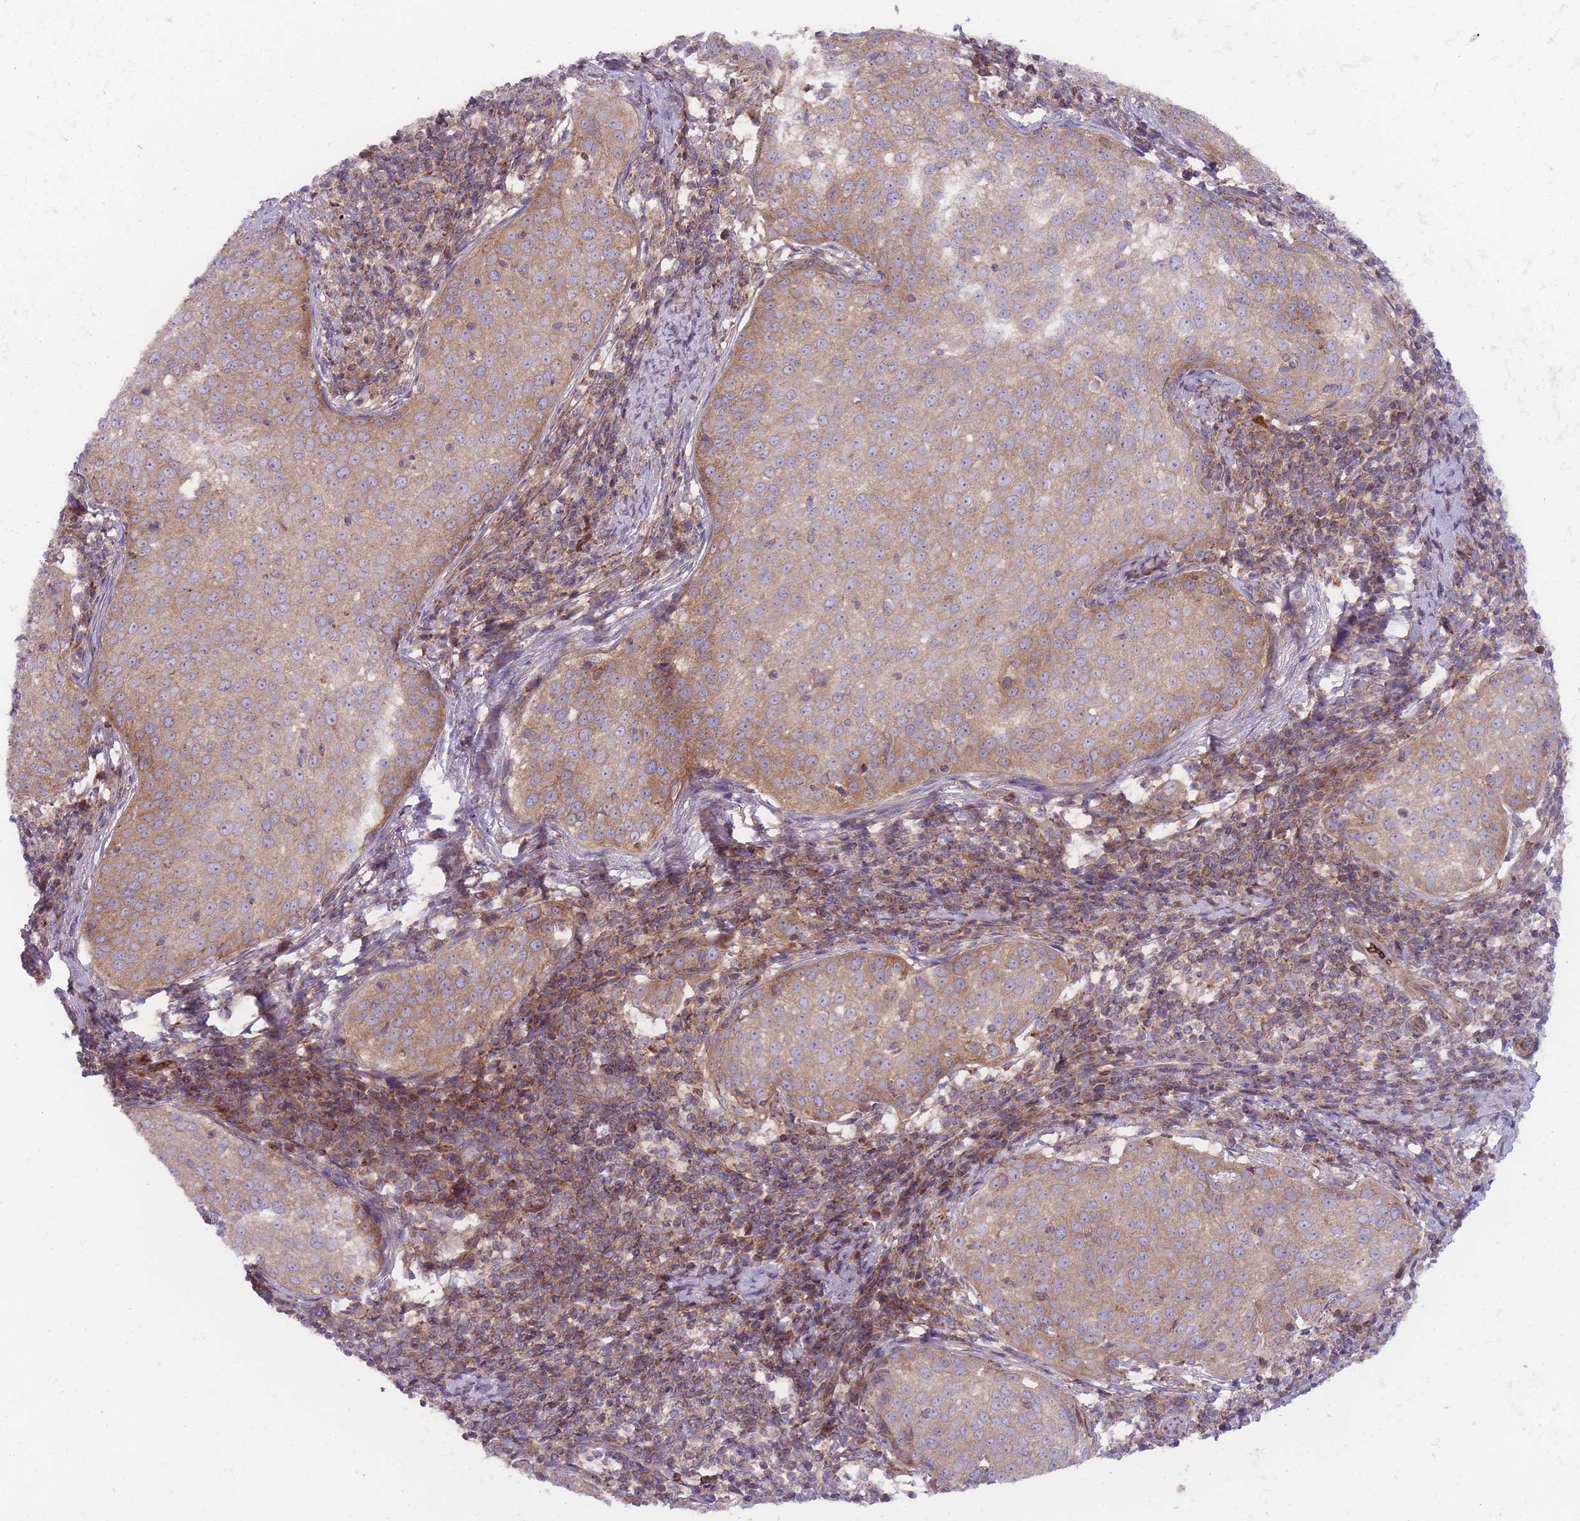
{"staining": {"intensity": "moderate", "quantity": "<25%", "location": "cytoplasmic/membranous"}, "tissue": "cervical cancer", "cell_type": "Tumor cells", "image_type": "cancer", "snomed": [{"axis": "morphology", "description": "Squamous cell carcinoma, NOS"}, {"axis": "topography", "description": "Cervix"}], "caption": "Cervical cancer (squamous cell carcinoma) stained with a protein marker shows moderate staining in tumor cells.", "gene": "ANKRD10", "patient": {"sex": "female", "age": 57}}